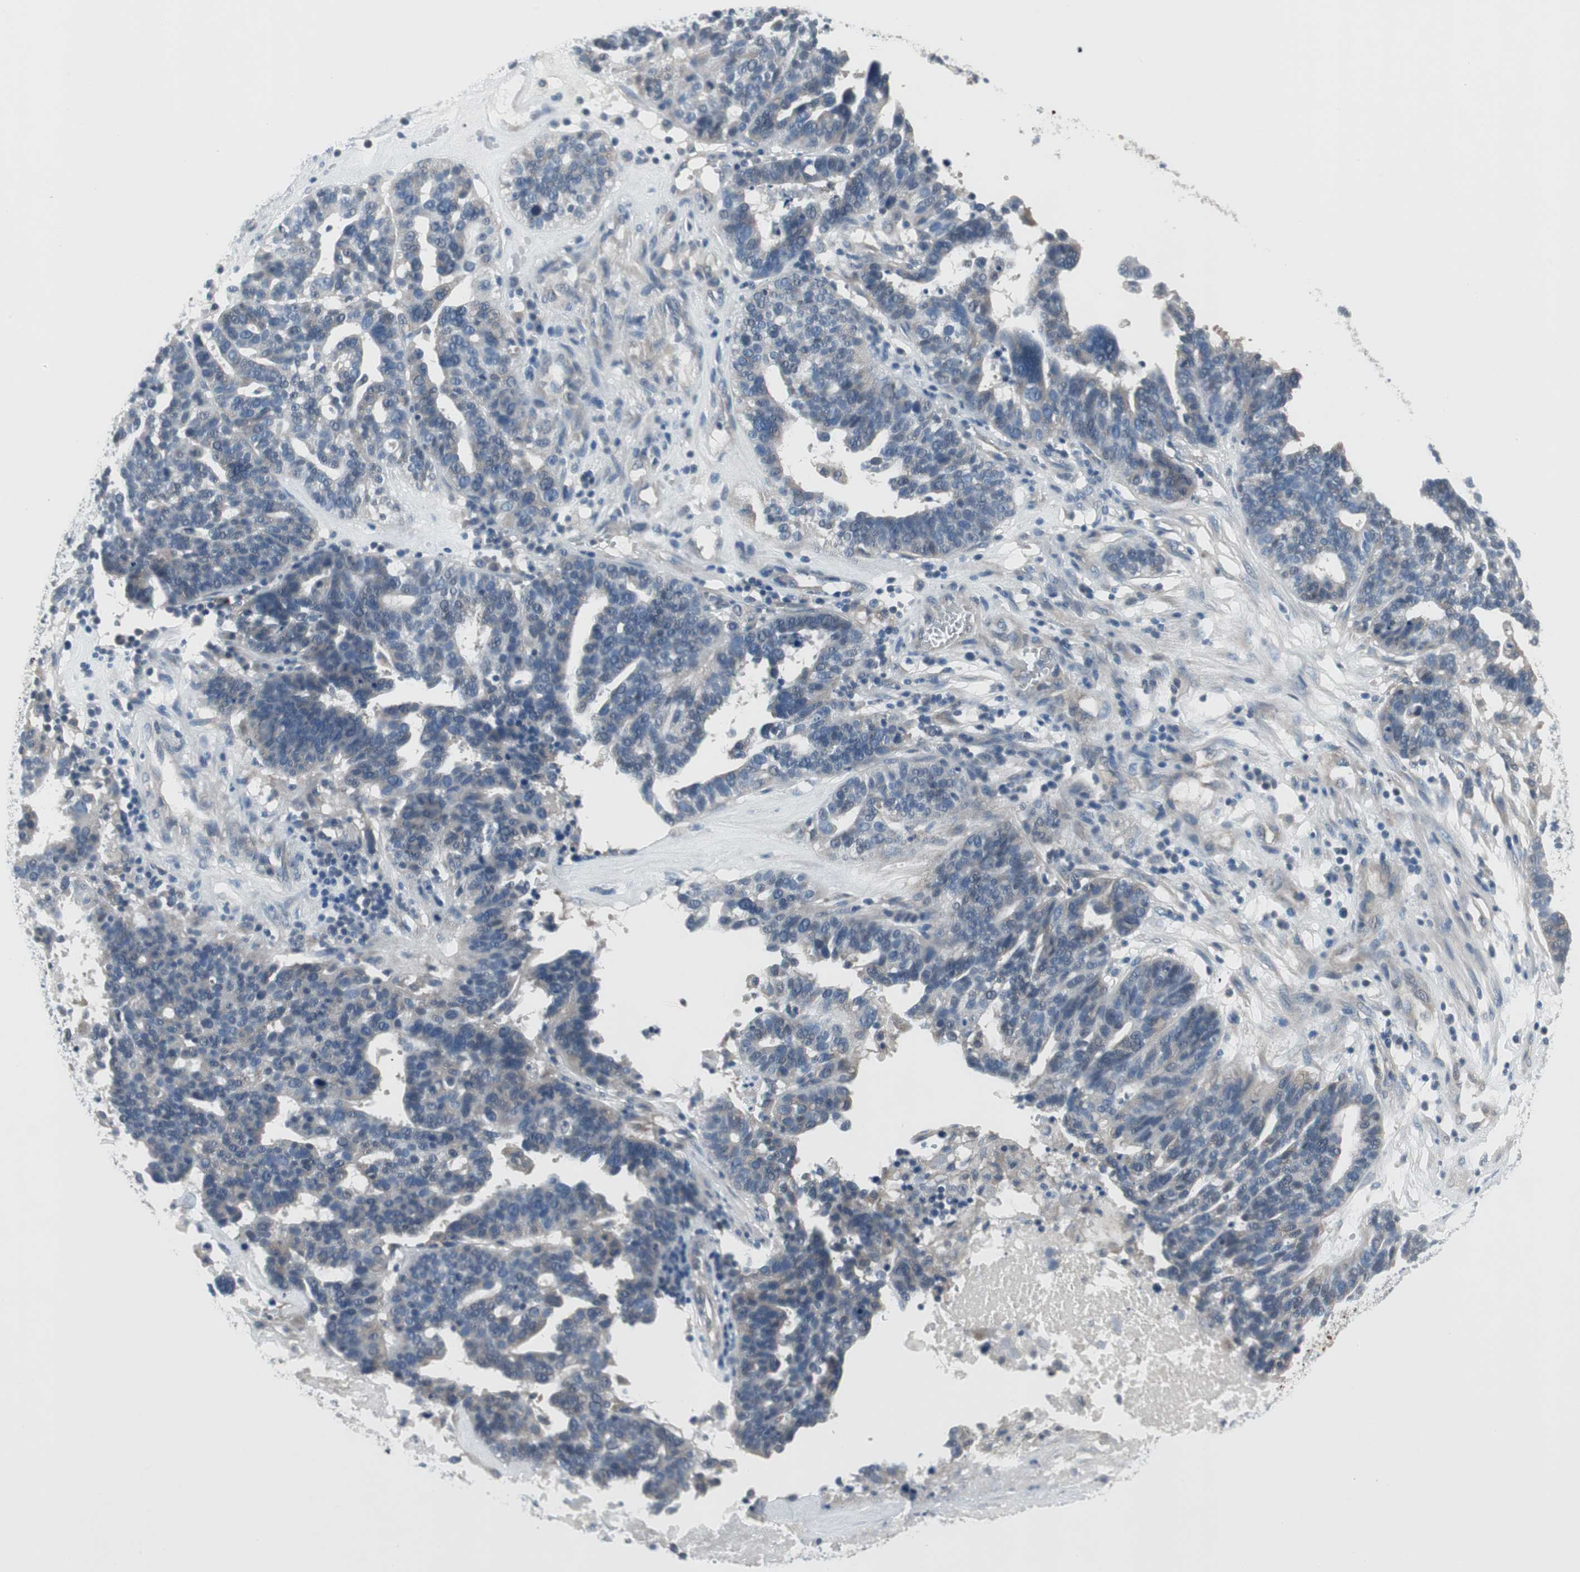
{"staining": {"intensity": "negative", "quantity": "none", "location": "none"}, "tissue": "ovarian cancer", "cell_type": "Tumor cells", "image_type": "cancer", "snomed": [{"axis": "morphology", "description": "Cystadenocarcinoma, serous, NOS"}, {"axis": "topography", "description": "Ovary"}], "caption": "Protein analysis of ovarian cancer demonstrates no significant positivity in tumor cells. (Brightfield microscopy of DAB IHC at high magnification).", "gene": "PIGR", "patient": {"sex": "female", "age": 59}}